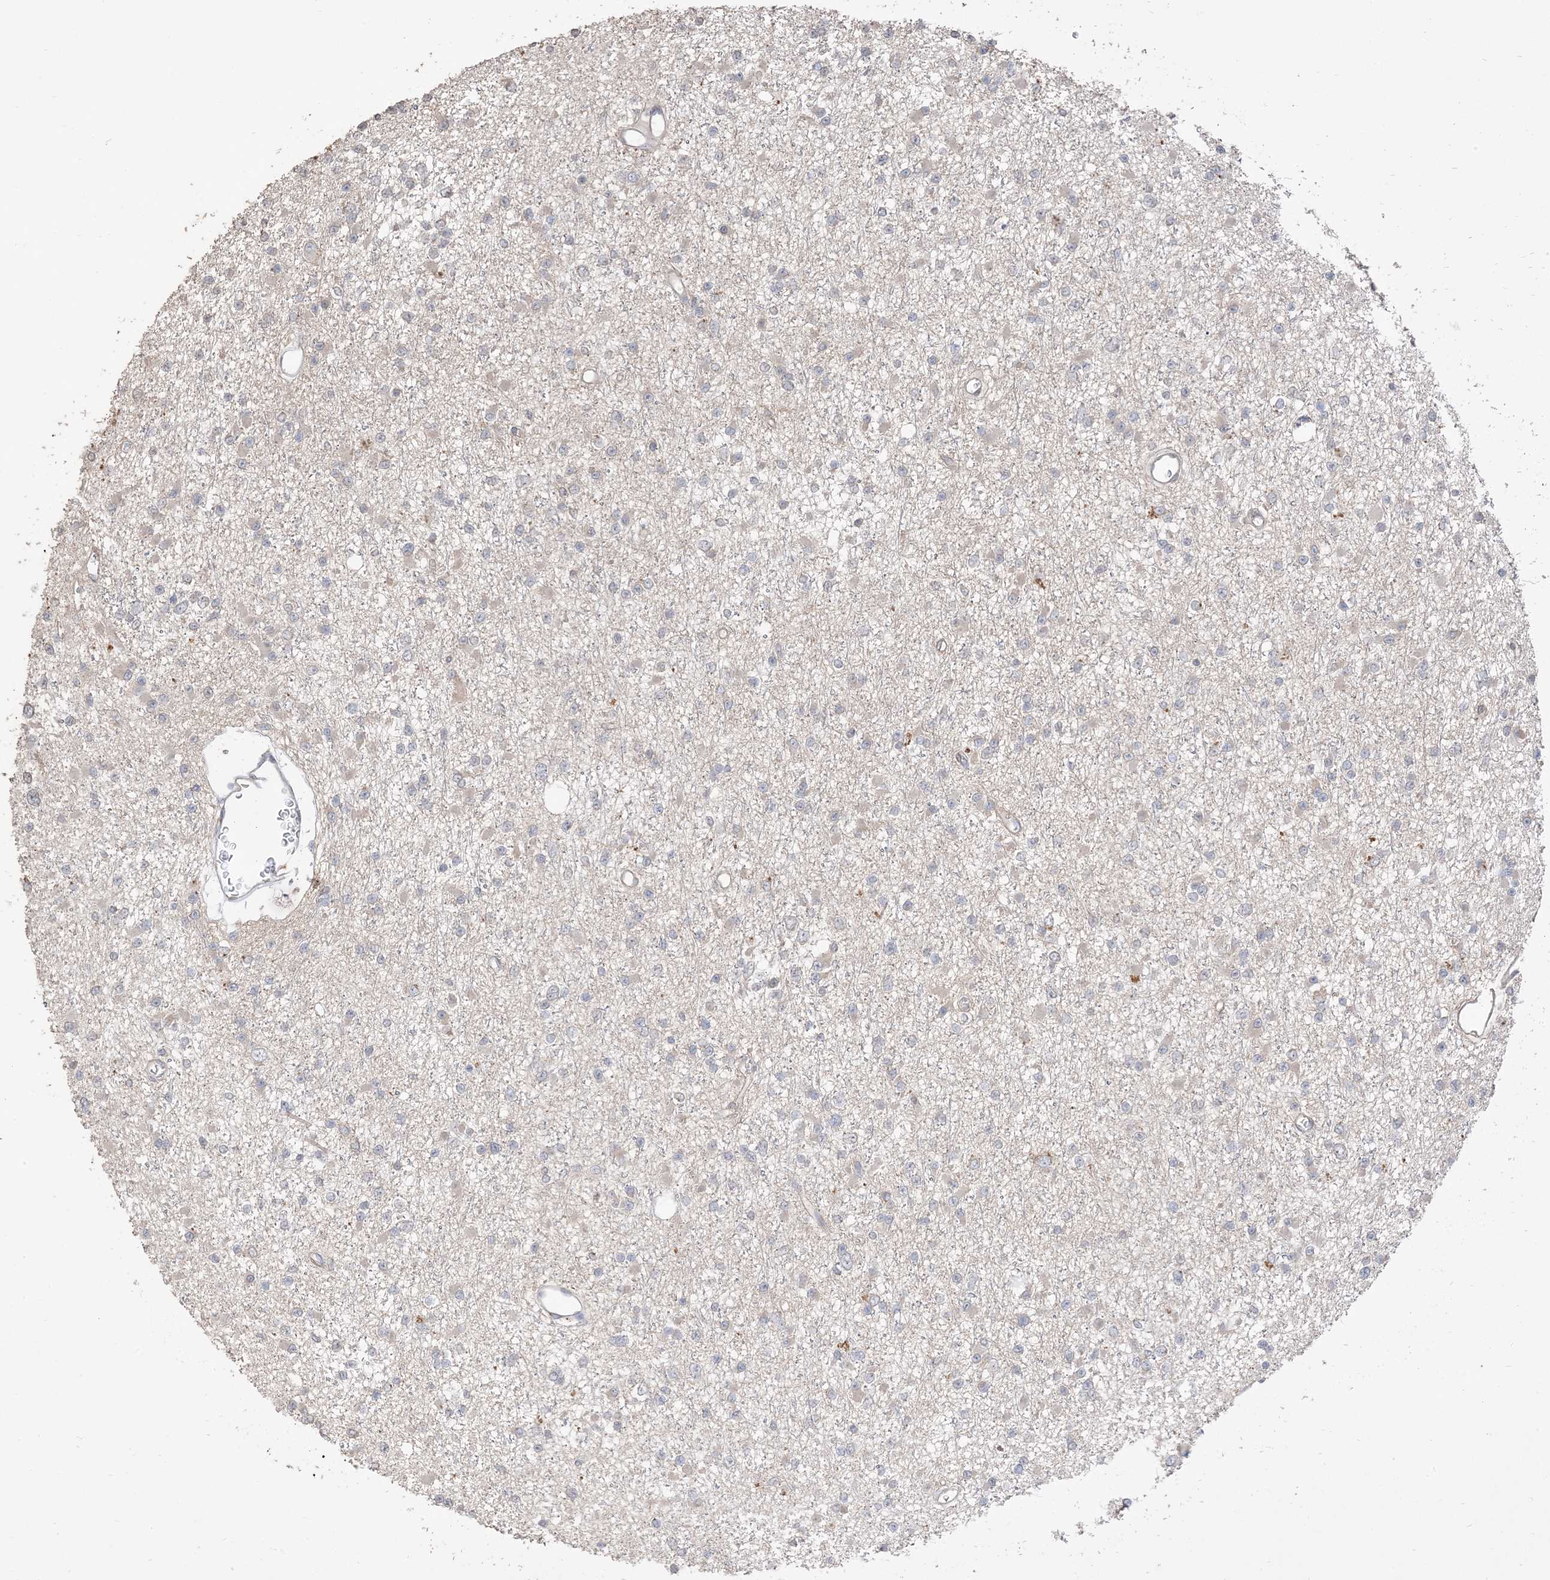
{"staining": {"intensity": "negative", "quantity": "none", "location": "none"}, "tissue": "glioma", "cell_type": "Tumor cells", "image_type": "cancer", "snomed": [{"axis": "morphology", "description": "Glioma, malignant, Low grade"}, {"axis": "topography", "description": "Brain"}], "caption": "Immunohistochemistry histopathology image of malignant glioma (low-grade) stained for a protein (brown), which shows no positivity in tumor cells.", "gene": "RNF175", "patient": {"sex": "female", "age": 22}}